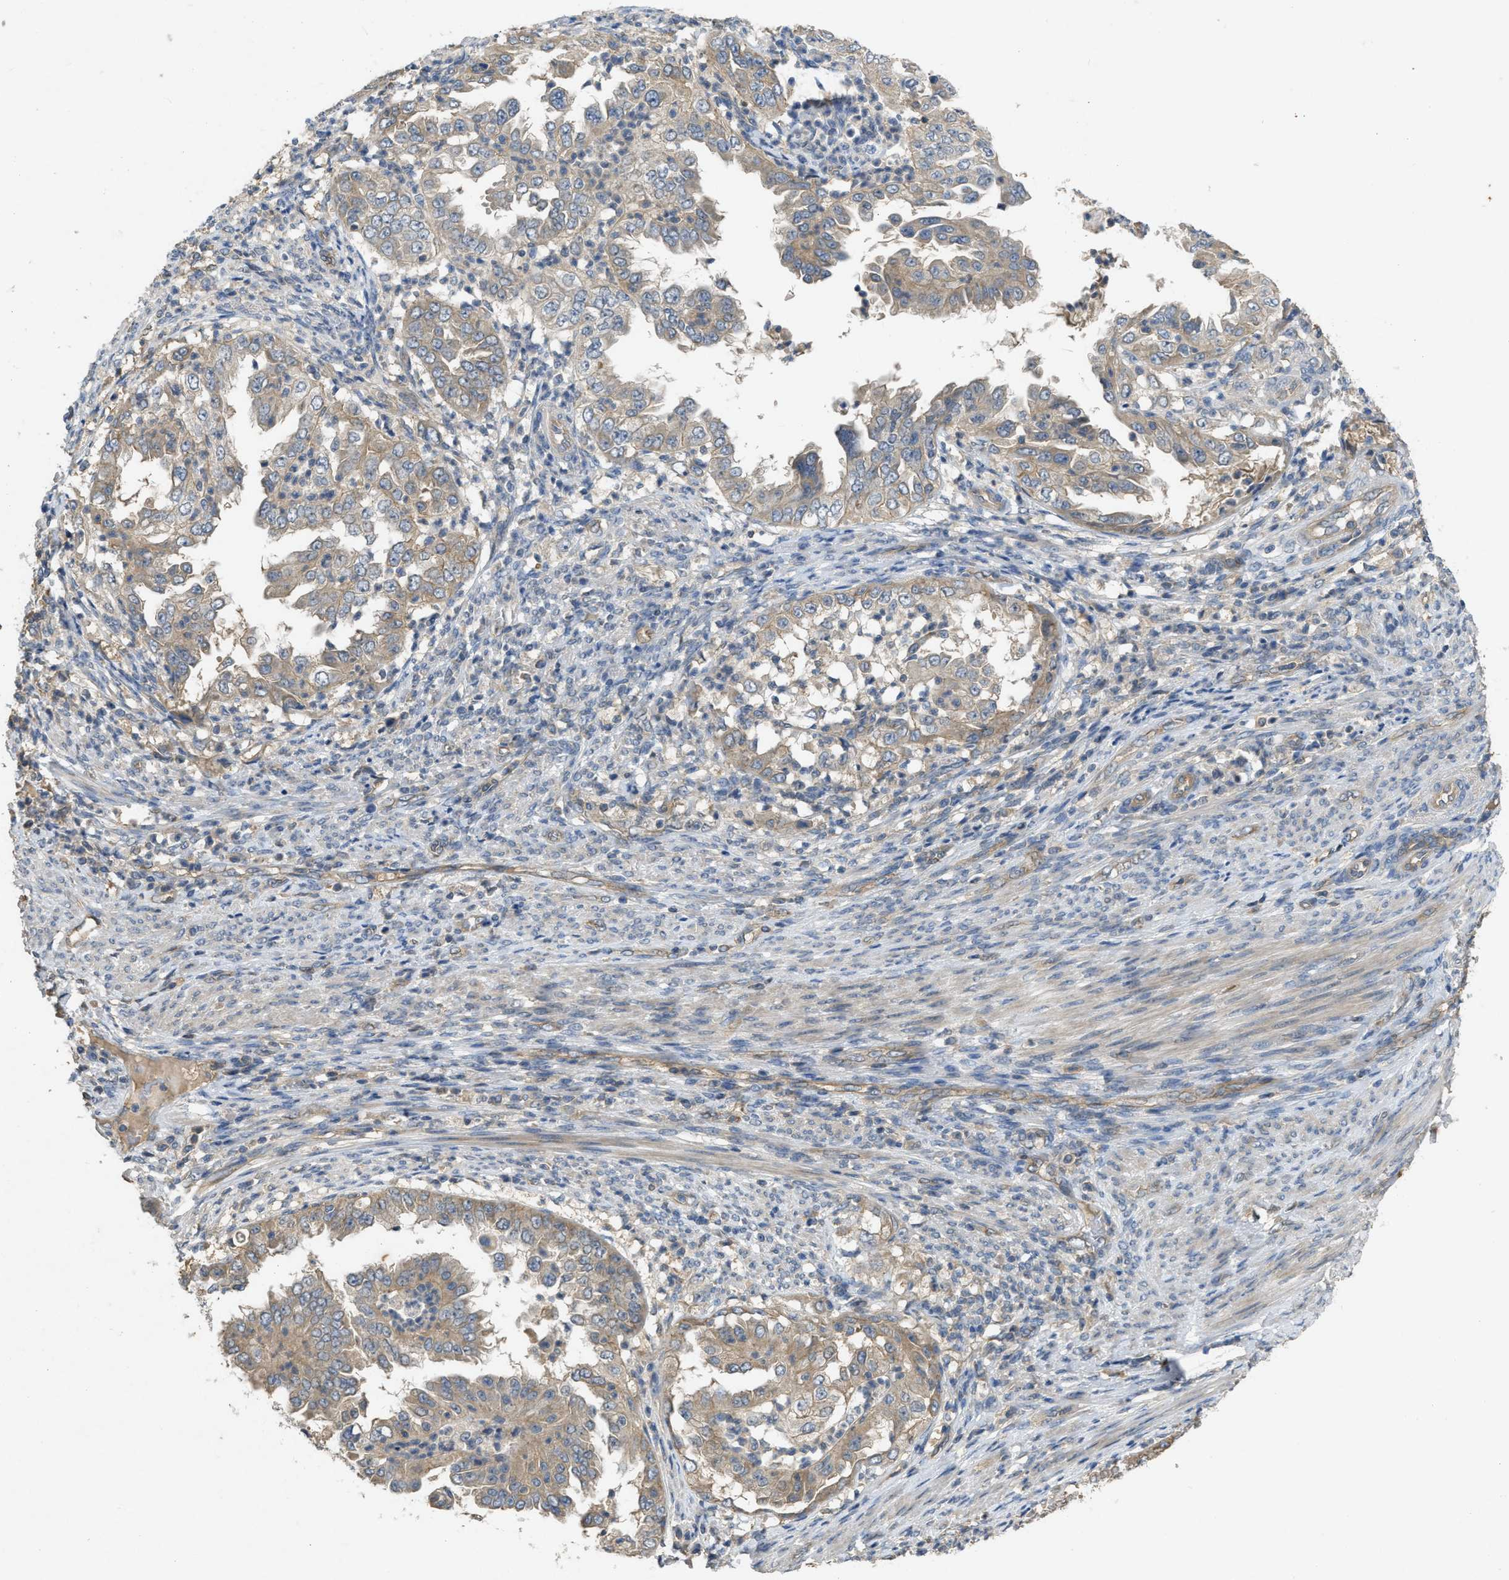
{"staining": {"intensity": "weak", "quantity": ">75%", "location": "cytoplasmic/membranous"}, "tissue": "endometrial cancer", "cell_type": "Tumor cells", "image_type": "cancer", "snomed": [{"axis": "morphology", "description": "Adenocarcinoma, NOS"}, {"axis": "topography", "description": "Endometrium"}], "caption": "Brown immunohistochemical staining in endometrial adenocarcinoma shows weak cytoplasmic/membranous staining in approximately >75% of tumor cells.", "gene": "PPP3CA", "patient": {"sex": "female", "age": 85}}